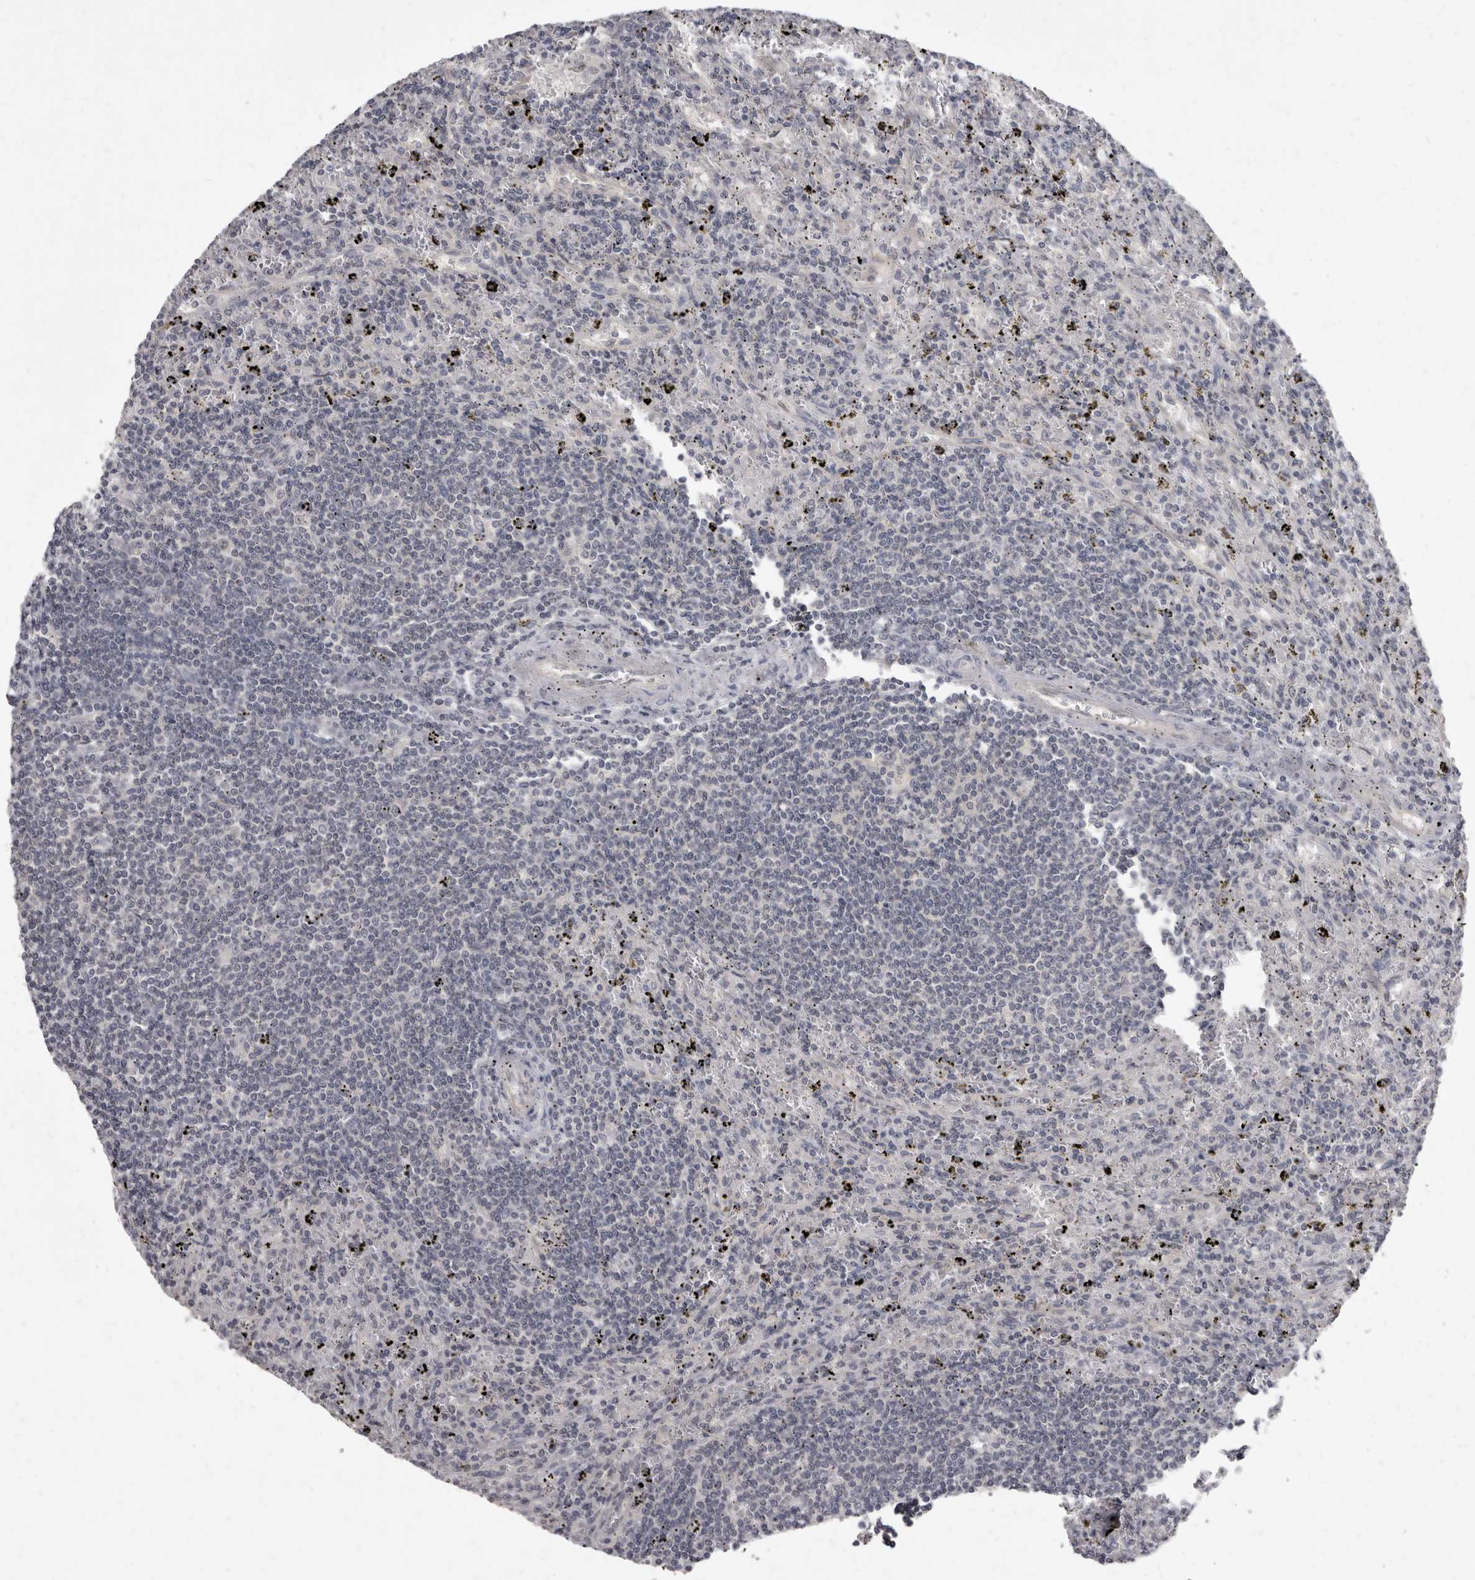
{"staining": {"intensity": "negative", "quantity": "none", "location": "none"}, "tissue": "lymphoma", "cell_type": "Tumor cells", "image_type": "cancer", "snomed": [{"axis": "morphology", "description": "Malignant lymphoma, non-Hodgkin's type, Low grade"}, {"axis": "topography", "description": "Spleen"}], "caption": "Tumor cells are negative for brown protein staining in lymphoma. (DAB (3,3'-diaminobenzidine) IHC with hematoxylin counter stain).", "gene": "SULT1E1", "patient": {"sex": "male", "age": 76}}